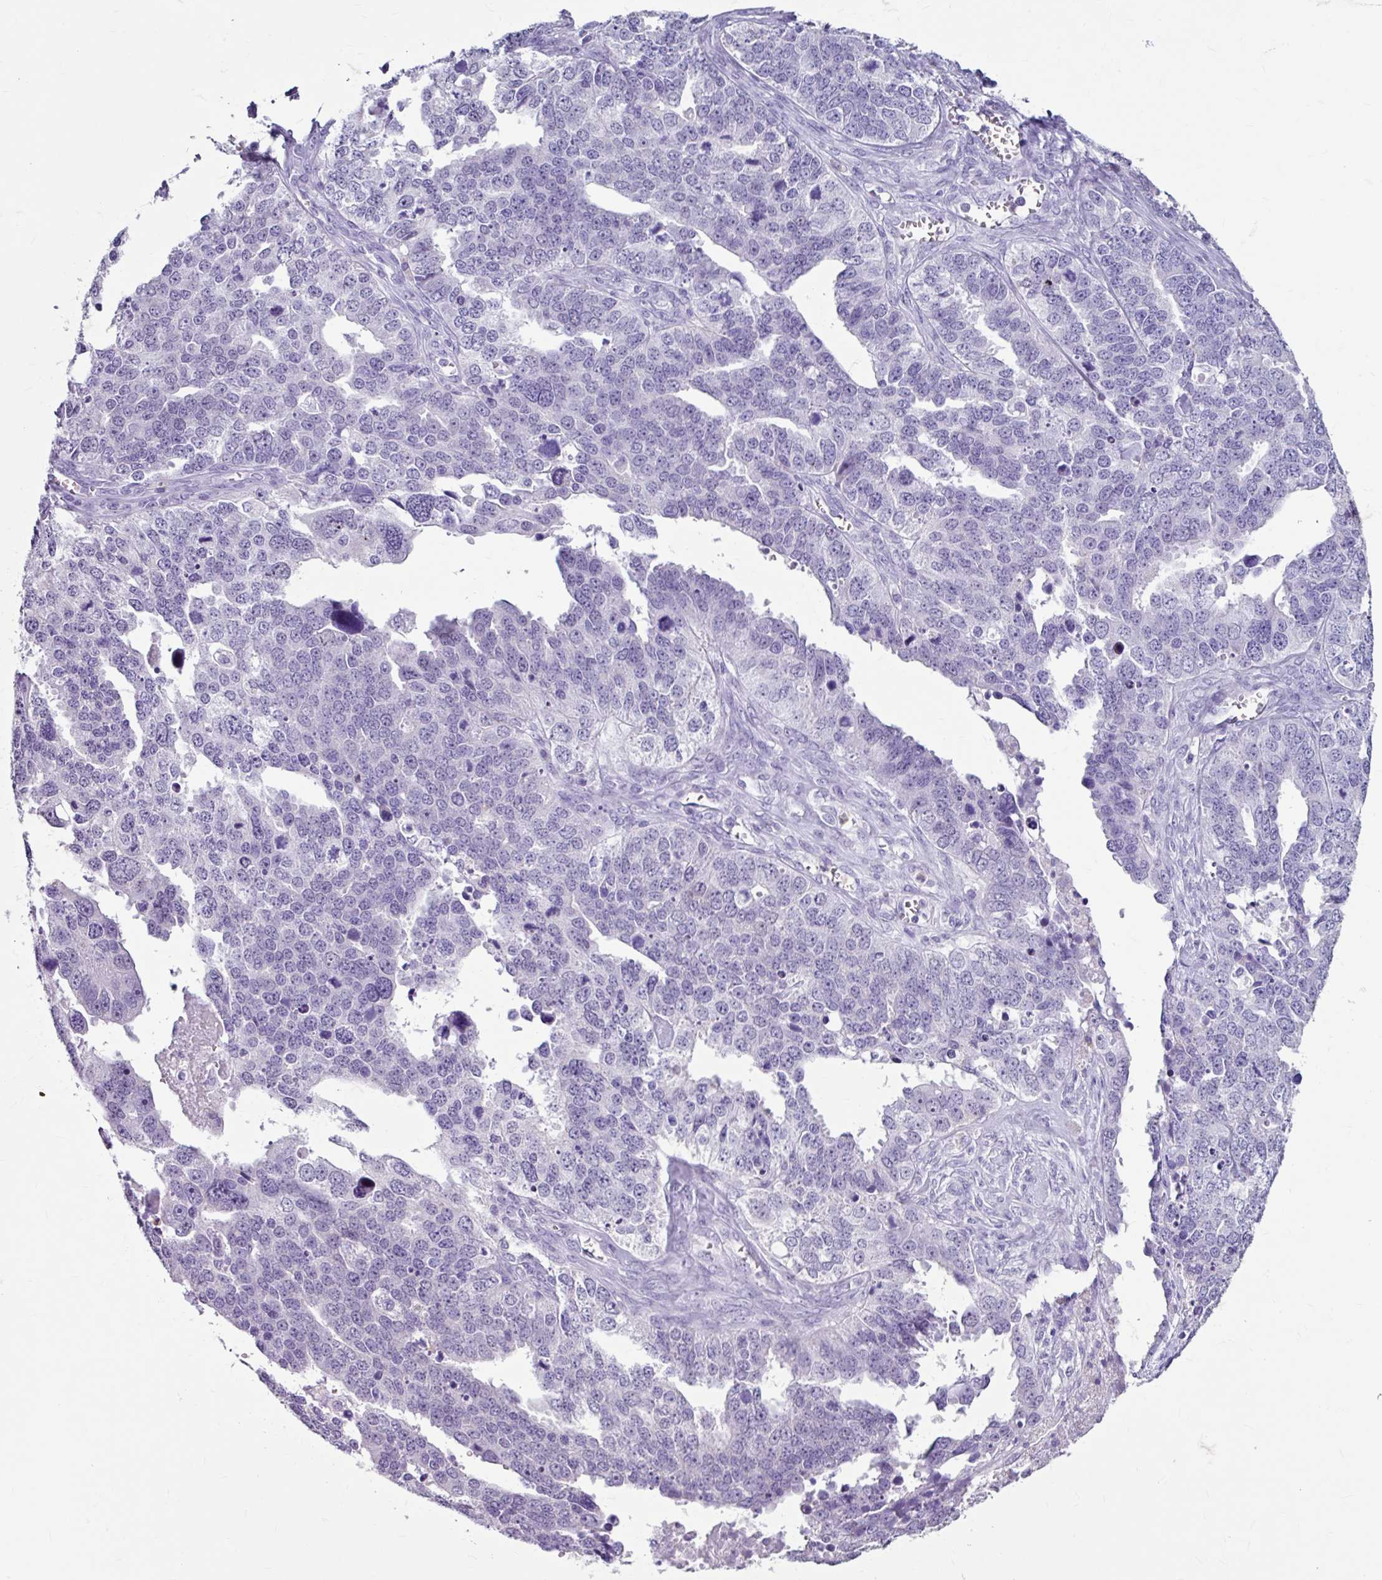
{"staining": {"intensity": "negative", "quantity": "none", "location": "none"}, "tissue": "ovarian cancer", "cell_type": "Tumor cells", "image_type": "cancer", "snomed": [{"axis": "morphology", "description": "Cystadenocarcinoma, serous, NOS"}, {"axis": "topography", "description": "Ovary"}], "caption": "A high-resolution image shows immunohistochemistry staining of ovarian cancer (serous cystadenocarcinoma), which displays no significant expression in tumor cells.", "gene": "ANKRD1", "patient": {"sex": "female", "age": 76}}